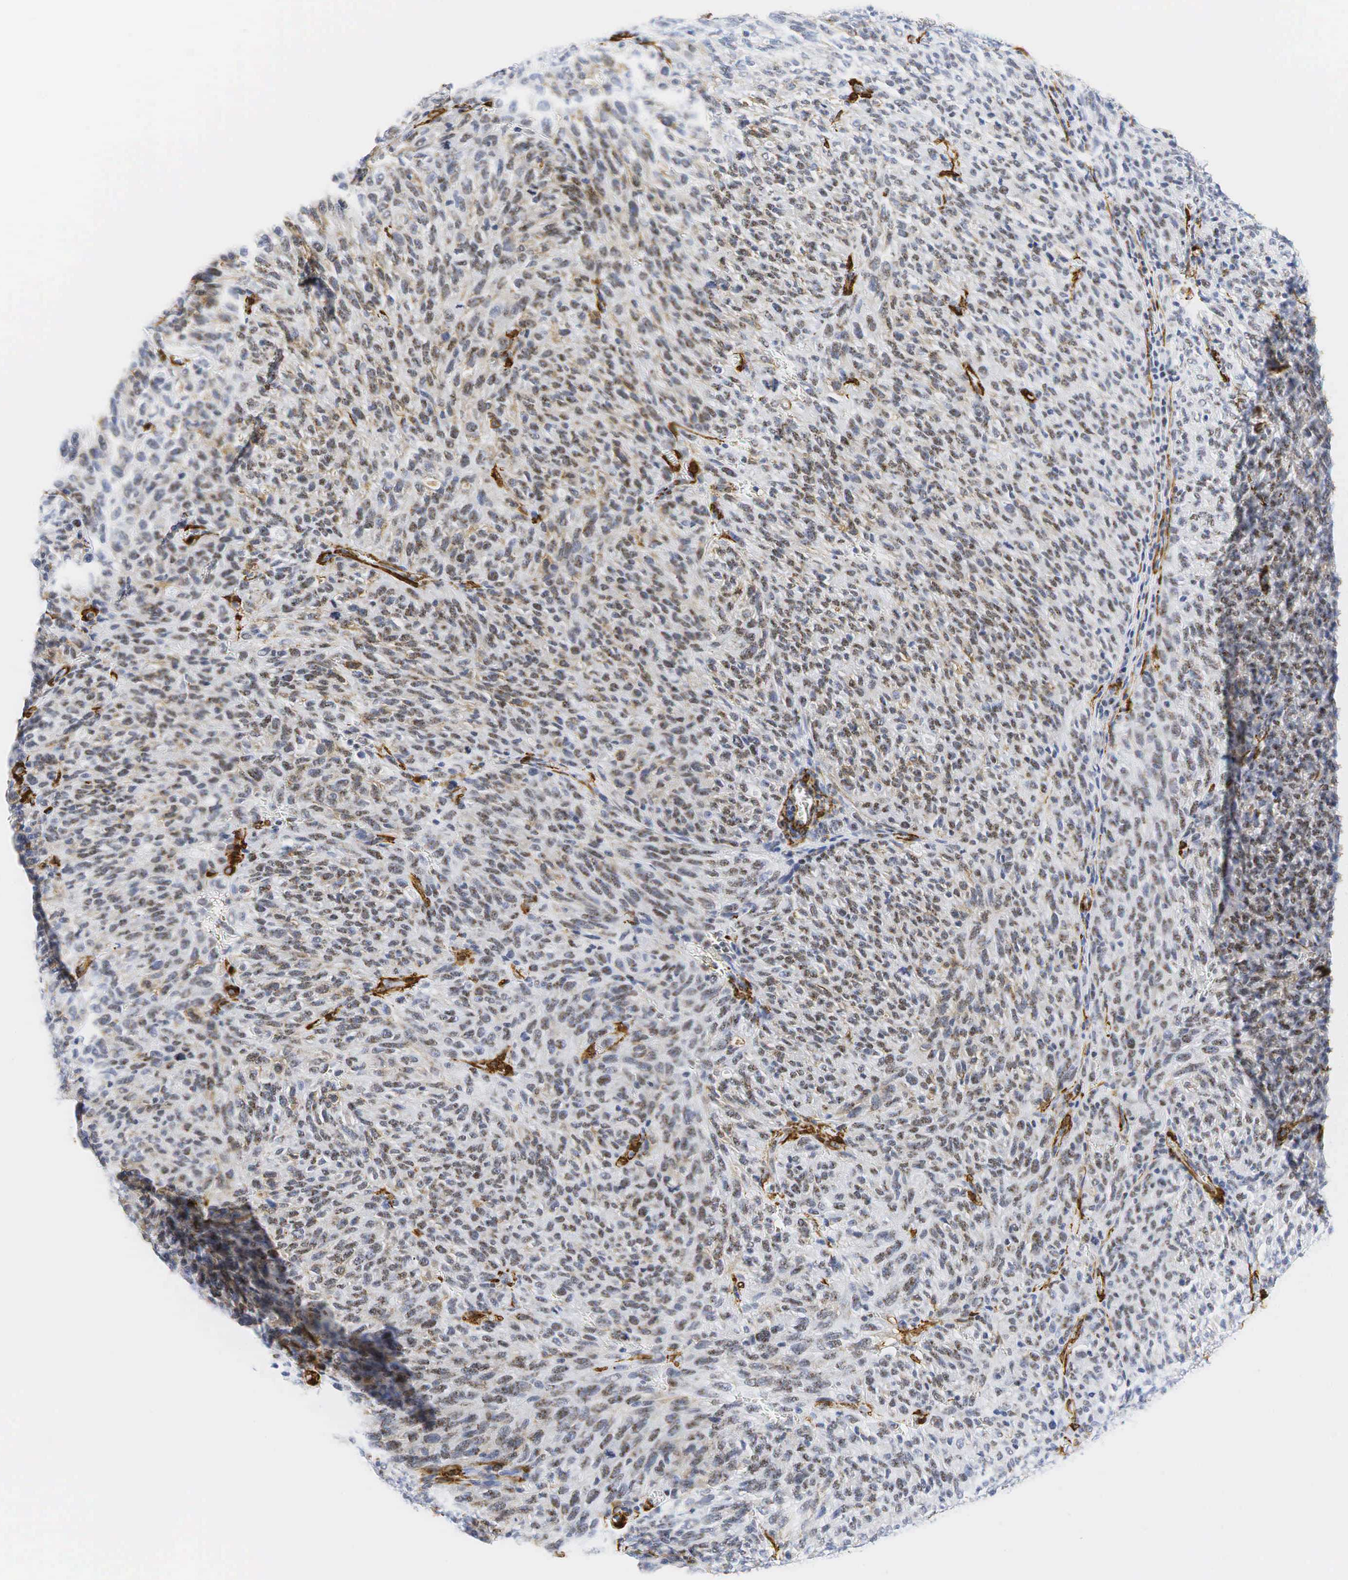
{"staining": {"intensity": "weak", "quantity": ">75%", "location": "nuclear"}, "tissue": "melanoma", "cell_type": "Tumor cells", "image_type": "cancer", "snomed": [{"axis": "morphology", "description": "Malignant melanoma, NOS"}, {"axis": "topography", "description": "Skin"}], "caption": "This histopathology image demonstrates immunohistochemistry (IHC) staining of human malignant melanoma, with low weak nuclear staining in approximately >75% of tumor cells.", "gene": "ACTA2", "patient": {"sex": "male", "age": 76}}